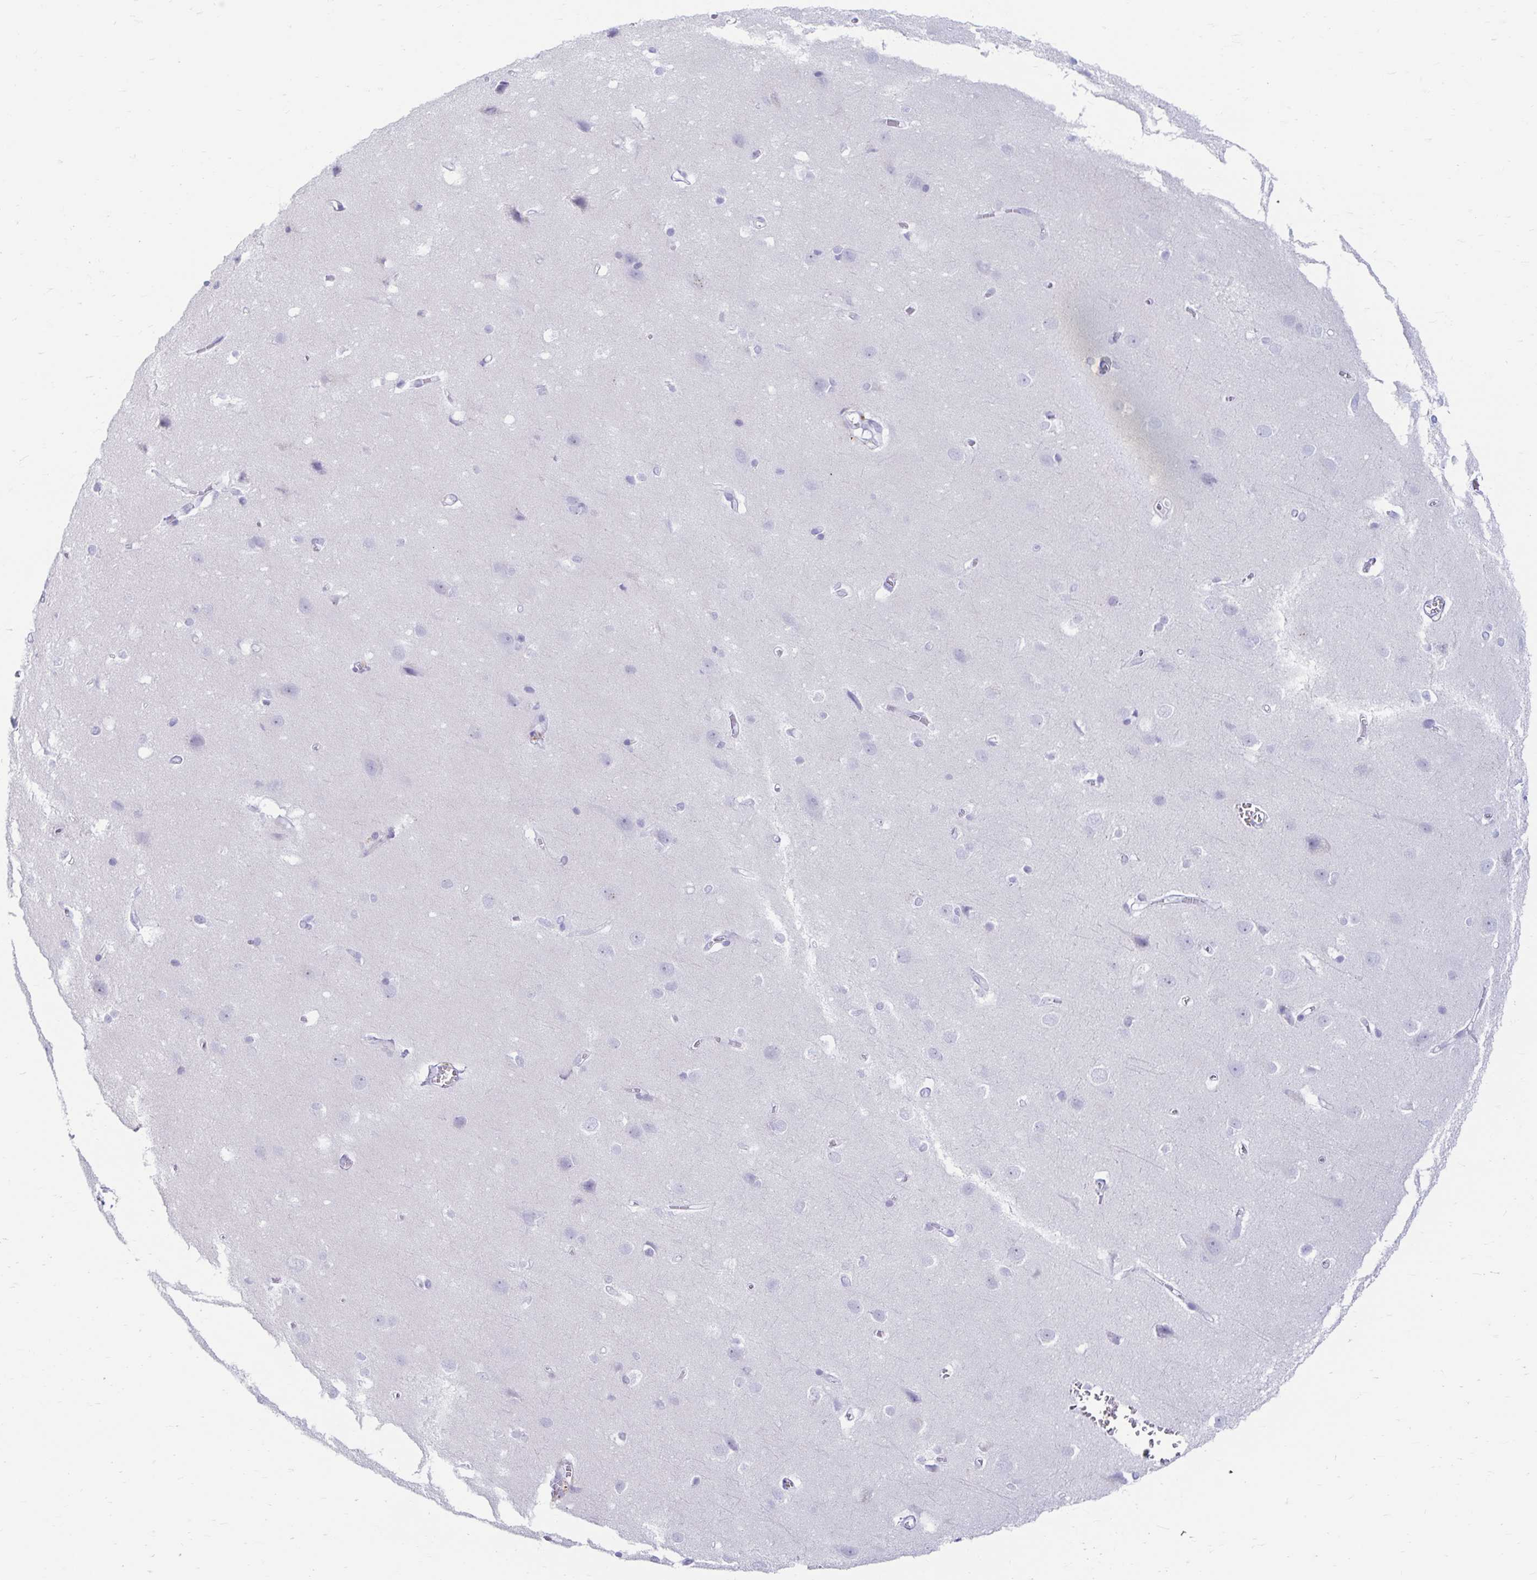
{"staining": {"intensity": "negative", "quantity": "none", "location": "none"}, "tissue": "cerebral cortex", "cell_type": "Endothelial cells", "image_type": "normal", "snomed": [{"axis": "morphology", "description": "Normal tissue, NOS"}, {"axis": "topography", "description": "Cerebral cortex"}], "caption": "A photomicrograph of human cerebral cortex is negative for staining in endothelial cells. (Stains: DAB immunohistochemistry (IHC) with hematoxylin counter stain, Microscopy: brightfield microscopy at high magnification).", "gene": "ERICH6", "patient": {"sex": "male", "age": 37}}